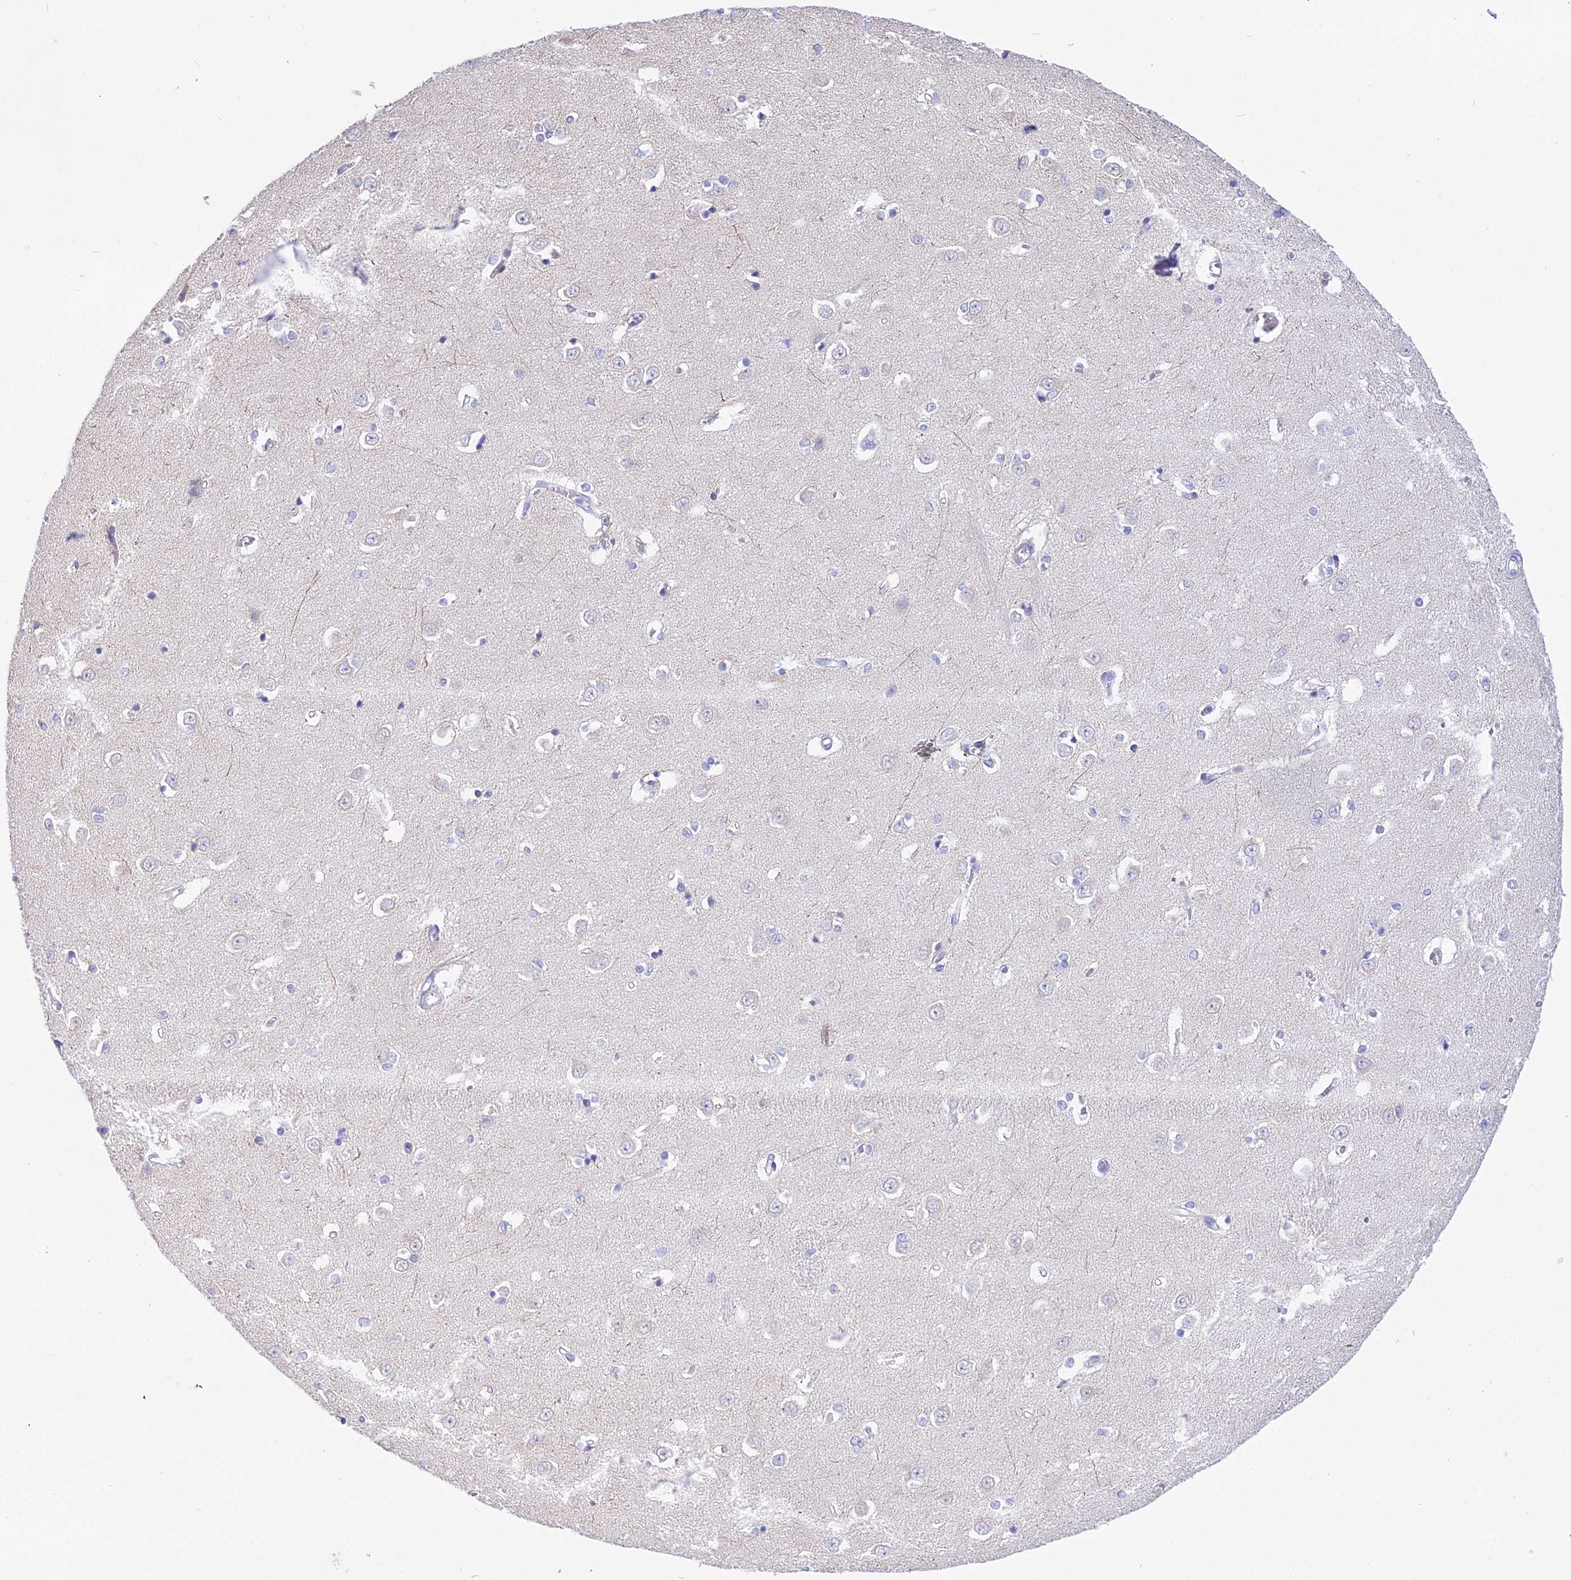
{"staining": {"intensity": "negative", "quantity": "none", "location": "none"}, "tissue": "caudate", "cell_type": "Glial cells", "image_type": "normal", "snomed": [{"axis": "morphology", "description": "Normal tissue, NOS"}, {"axis": "topography", "description": "Lateral ventricle wall"}], "caption": "A micrograph of caudate stained for a protein demonstrates no brown staining in glial cells.", "gene": "DEFB107A", "patient": {"sex": "male", "age": 37}}